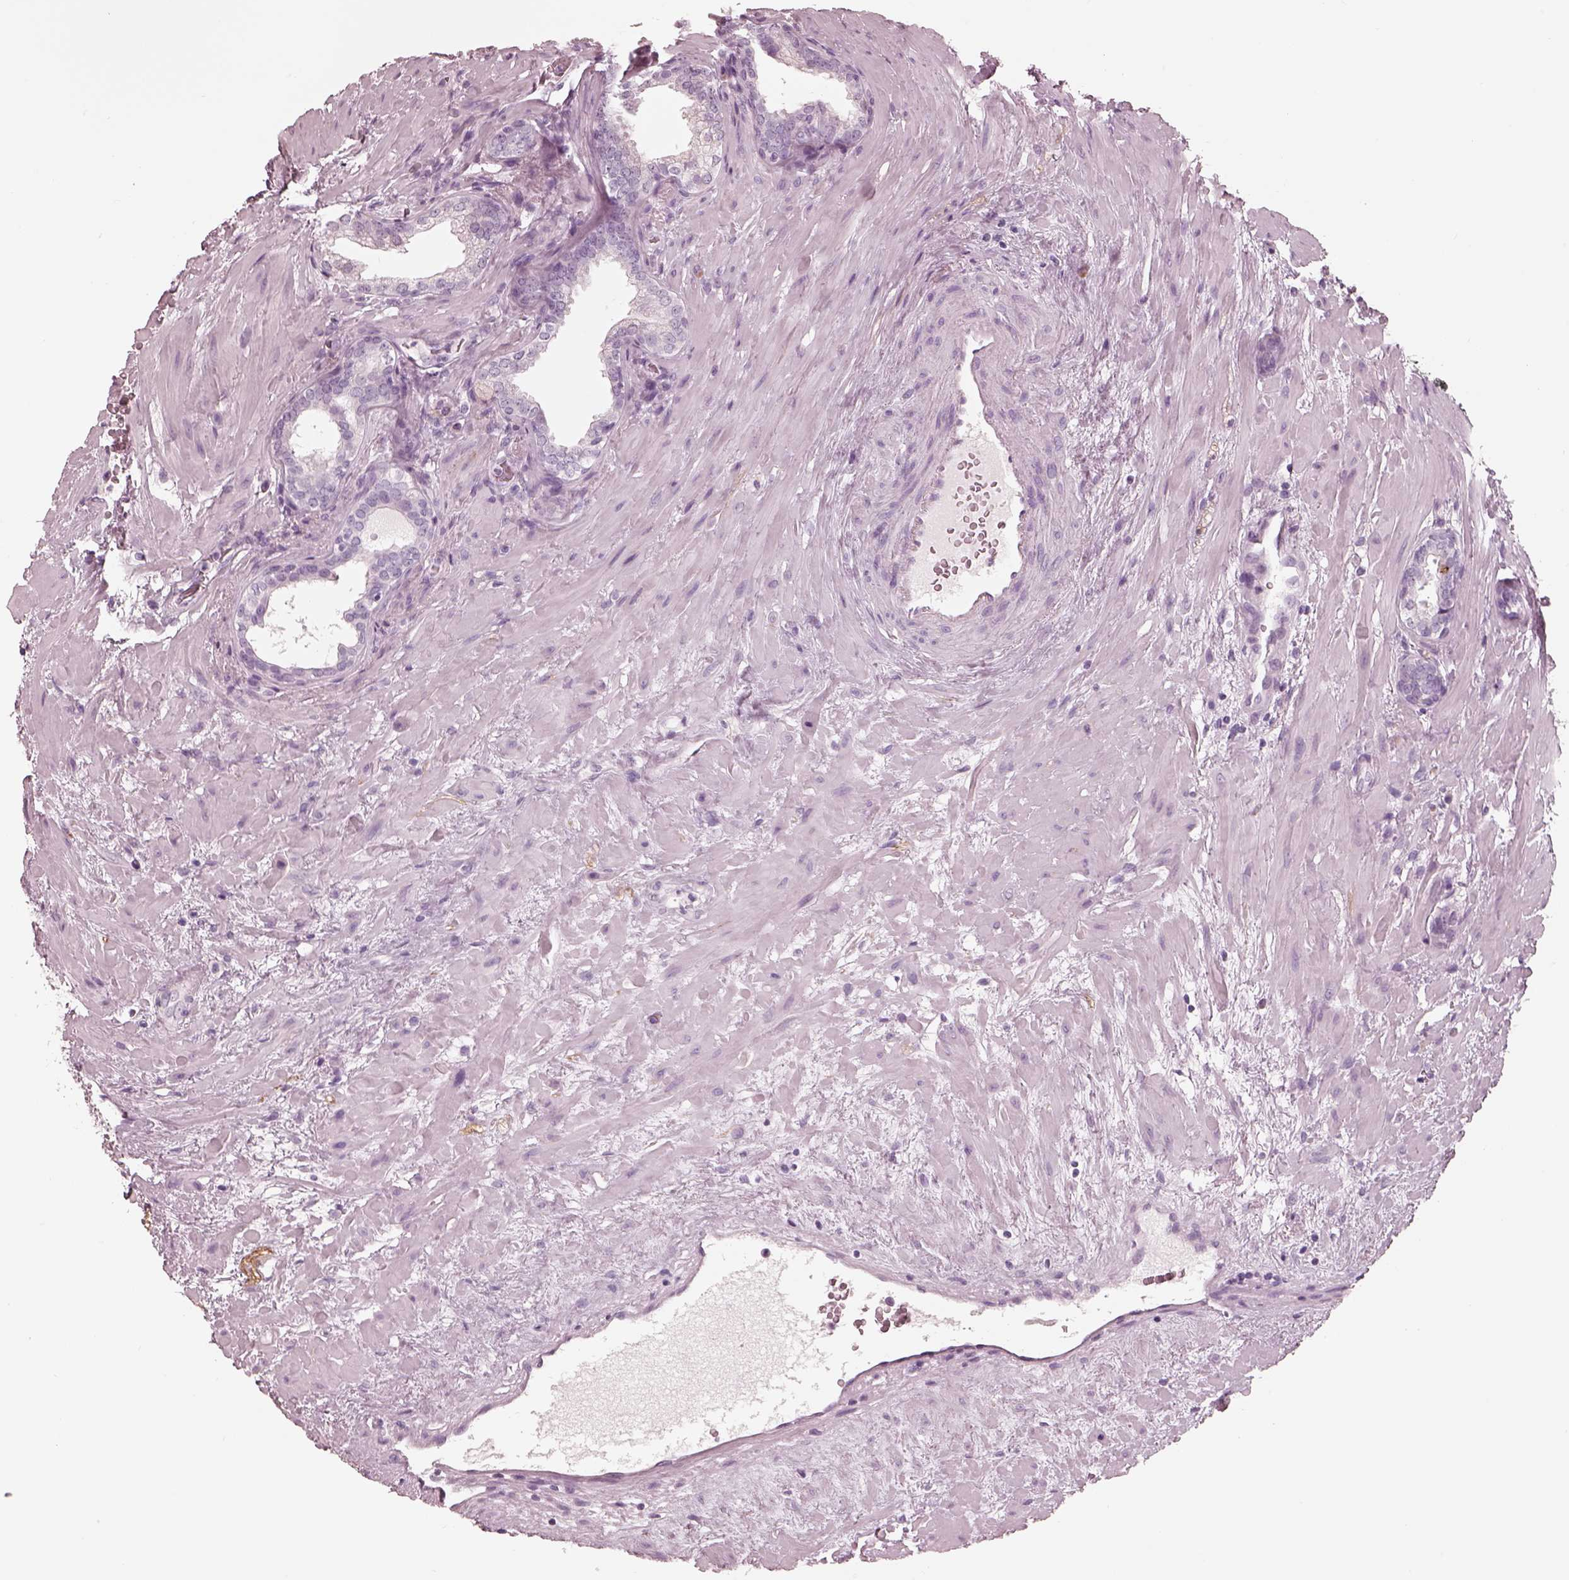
{"staining": {"intensity": "negative", "quantity": "none", "location": "none"}, "tissue": "prostate cancer", "cell_type": "Tumor cells", "image_type": "cancer", "snomed": [{"axis": "morphology", "description": "Adenocarcinoma, NOS"}, {"axis": "topography", "description": "Prostate"}], "caption": "Prostate adenocarcinoma stained for a protein using IHC shows no expression tumor cells.", "gene": "CADM2", "patient": {"sex": "male", "age": 66}}